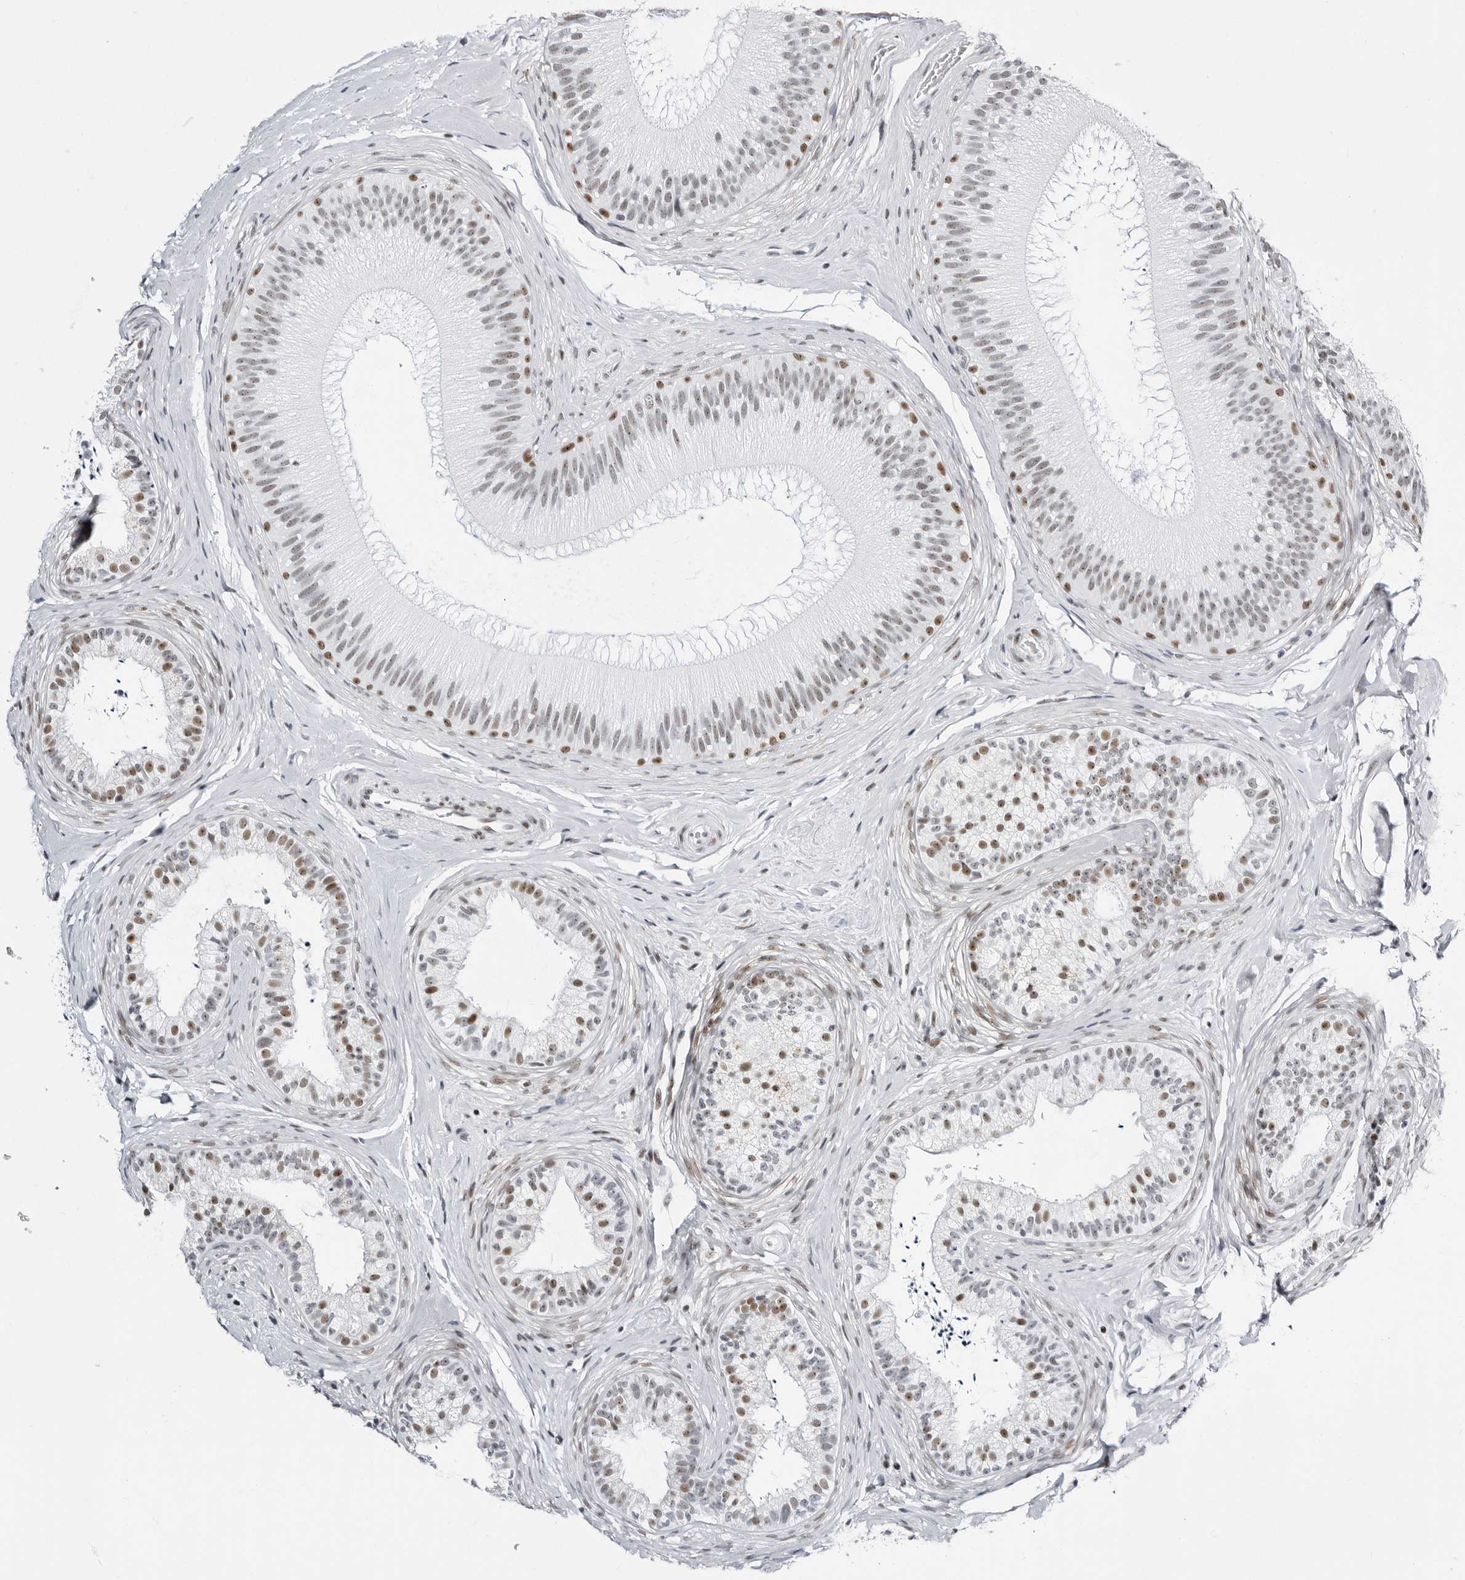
{"staining": {"intensity": "moderate", "quantity": "25%-75%", "location": "nuclear"}, "tissue": "epididymis", "cell_type": "Glandular cells", "image_type": "normal", "snomed": [{"axis": "morphology", "description": "Normal tissue, NOS"}, {"axis": "topography", "description": "Epididymis"}], "caption": "Glandular cells display medium levels of moderate nuclear positivity in about 25%-75% of cells in benign epididymis.", "gene": "VEZF1", "patient": {"sex": "male", "age": 45}}